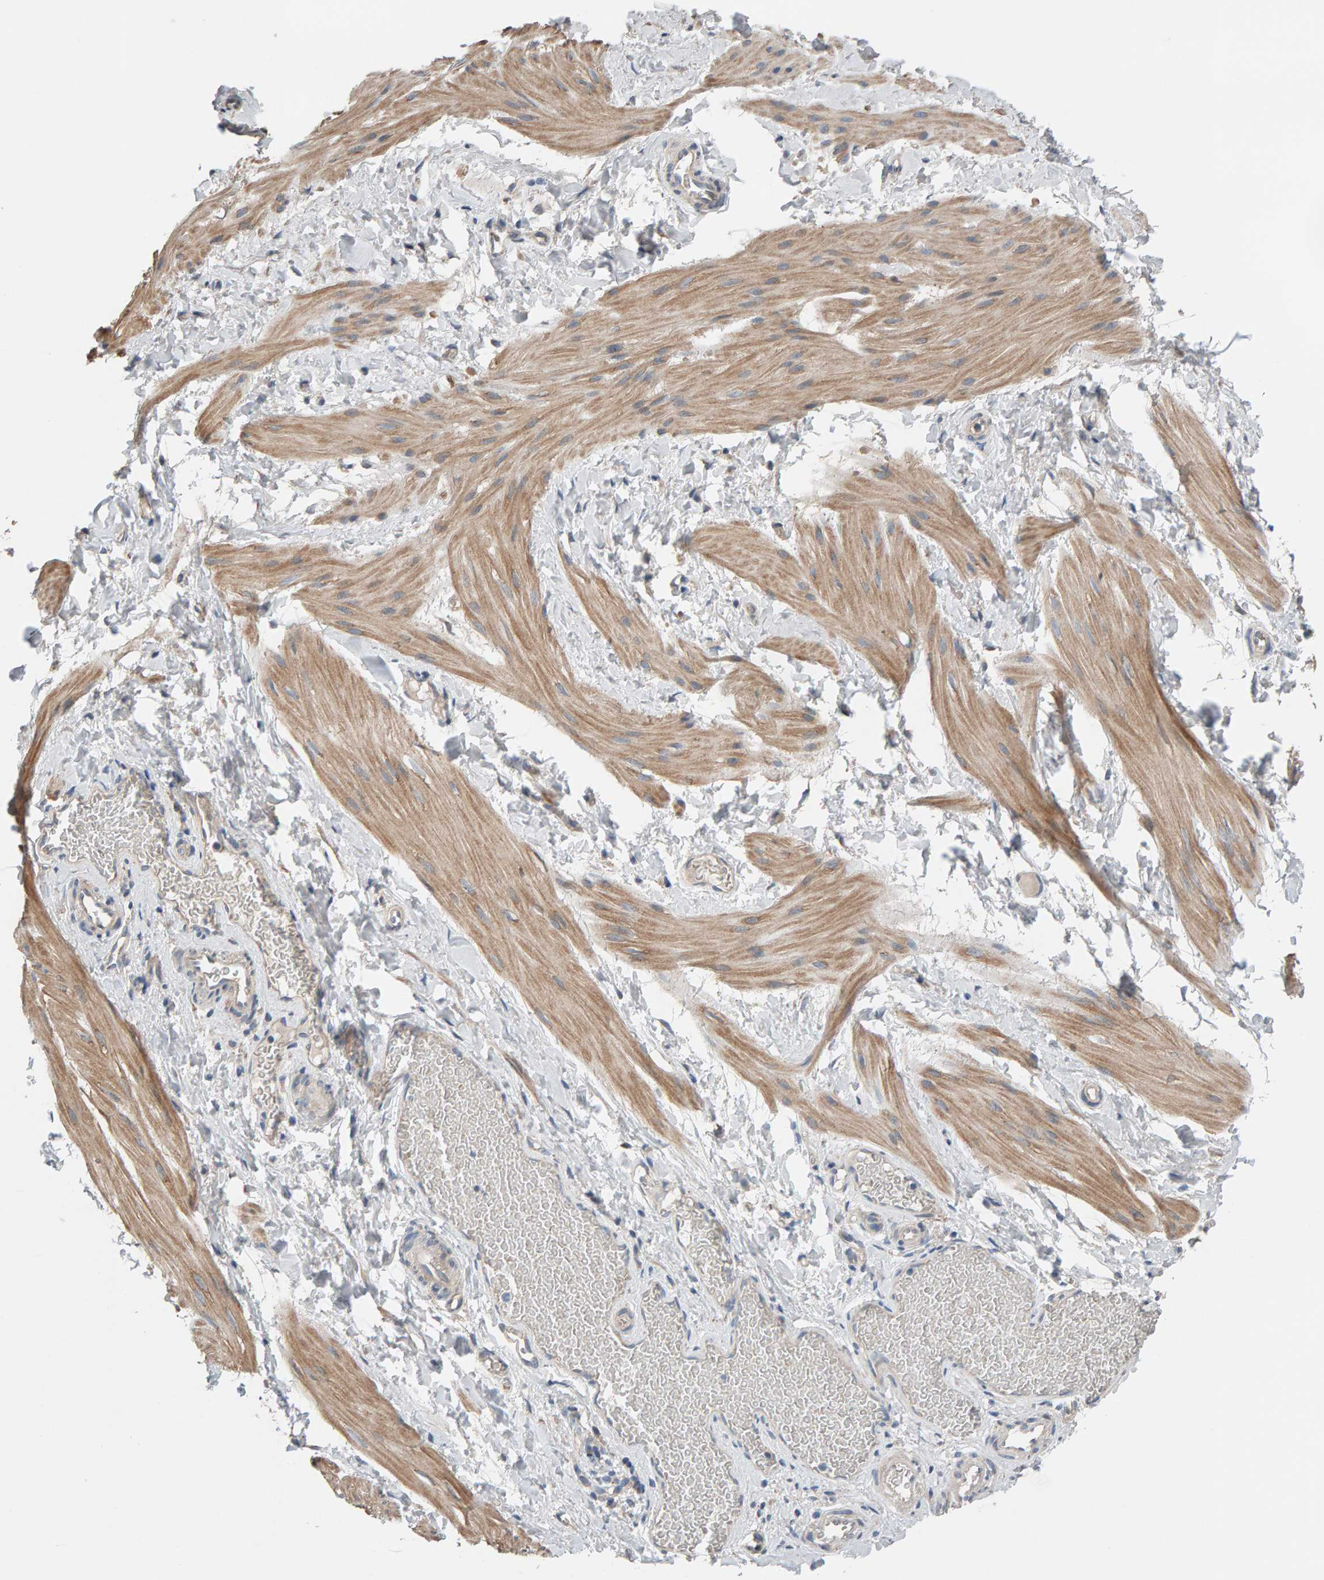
{"staining": {"intensity": "weak", "quantity": "25%-75%", "location": "cytoplasmic/membranous"}, "tissue": "smooth muscle", "cell_type": "Smooth muscle cells", "image_type": "normal", "snomed": [{"axis": "morphology", "description": "Normal tissue, NOS"}, {"axis": "topography", "description": "Smooth muscle"}], "caption": "A photomicrograph of human smooth muscle stained for a protein displays weak cytoplasmic/membranous brown staining in smooth muscle cells.", "gene": "IPPK", "patient": {"sex": "male", "age": 16}}